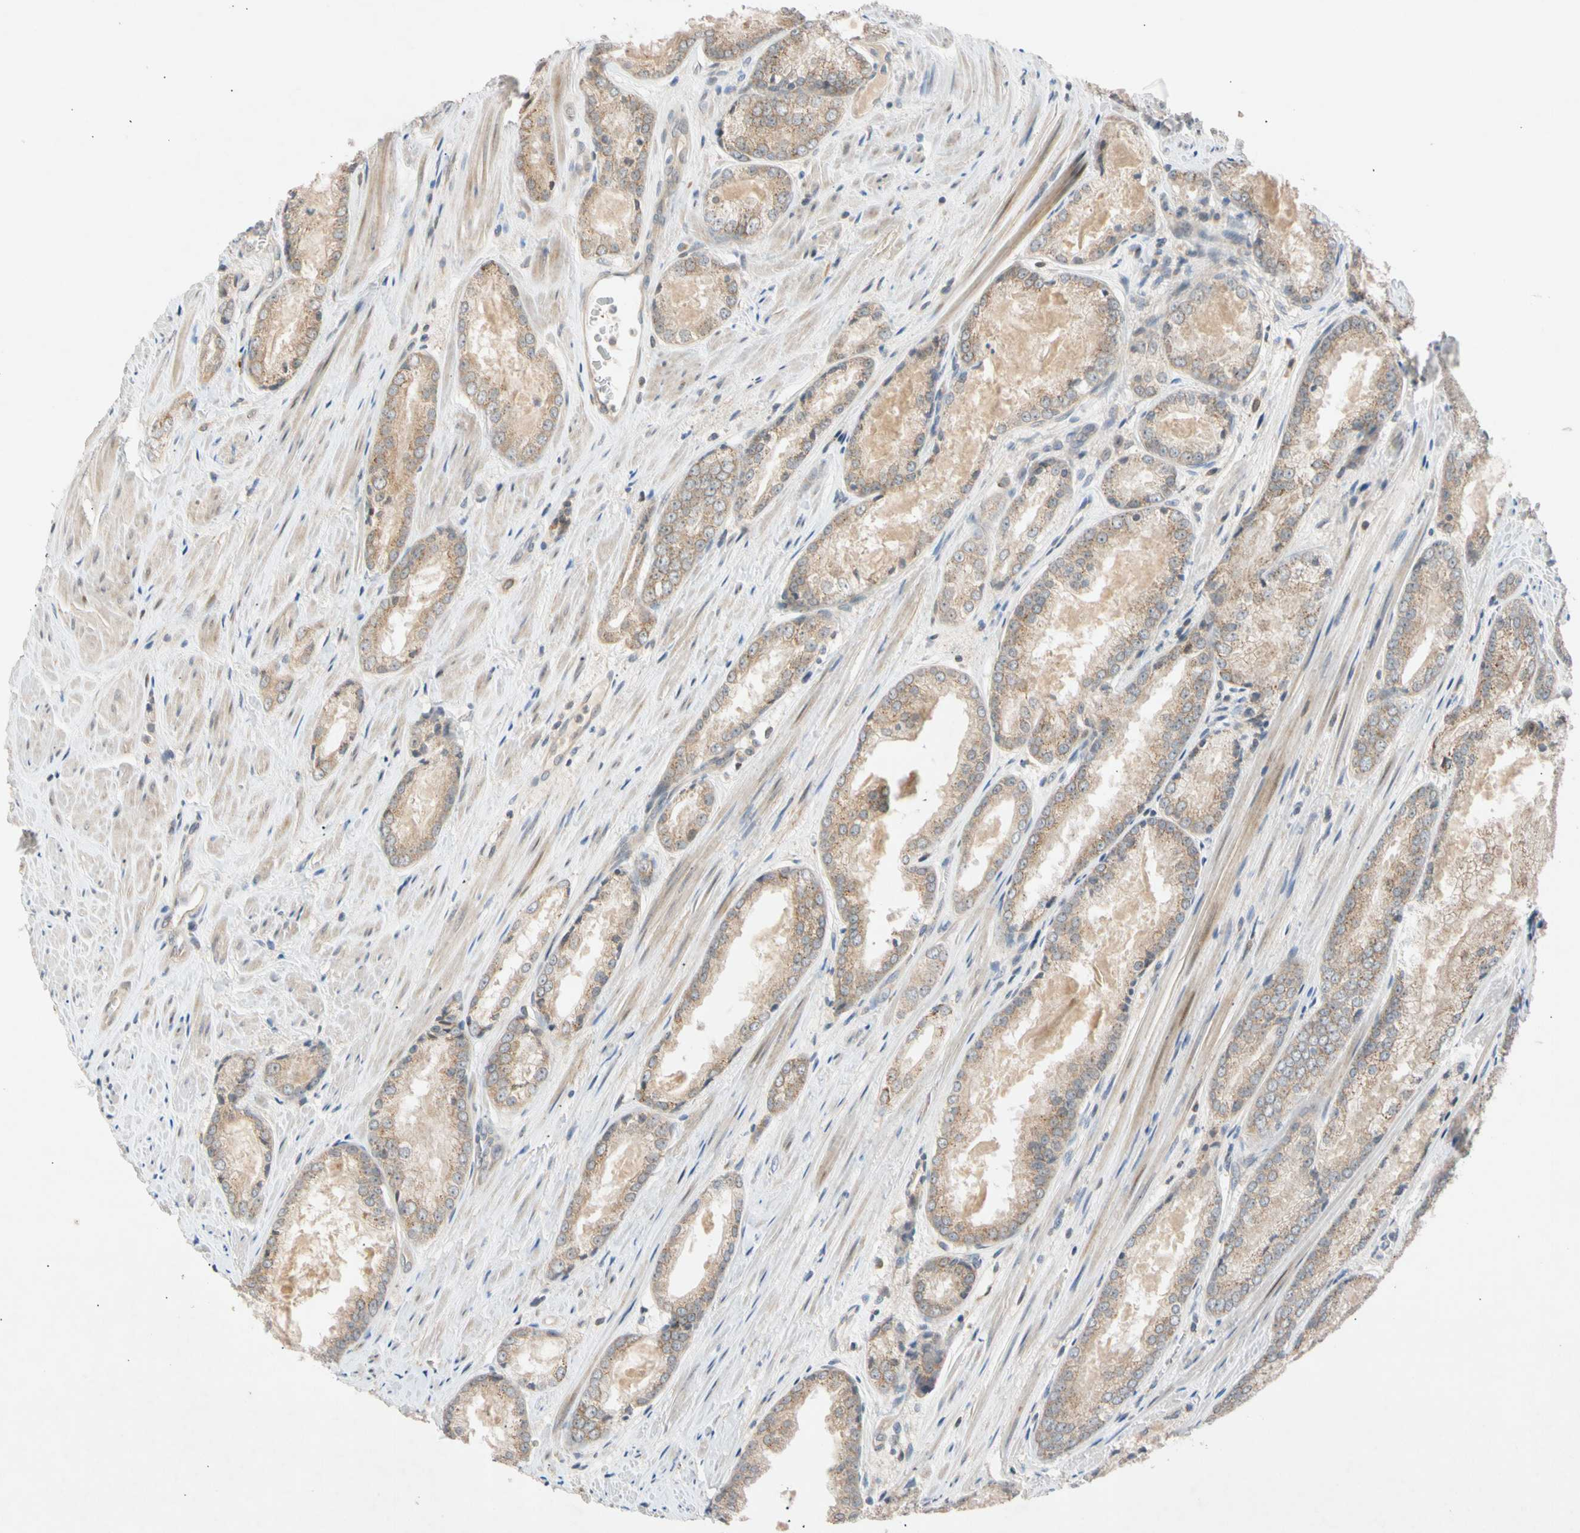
{"staining": {"intensity": "moderate", "quantity": ">75%", "location": "cytoplasmic/membranous"}, "tissue": "prostate cancer", "cell_type": "Tumor cells", "image_type": "cancer", "snomed": [{"axis": "morphology", "description": "Adenocarcinoma, Low grade"}, {"axis": "topography", "description": "Prostate"}], "caption": "Moderate cytoplasmic/membranous protein expression is appreciated in approximately >75% of tumor cells in prostate cancer (adenocarcinoma (low-grade)). The protein is shown in brown color, while the nuclei are stained blue.", "gene": "CNST", "patient": {"sex": "male", "age": 64}}